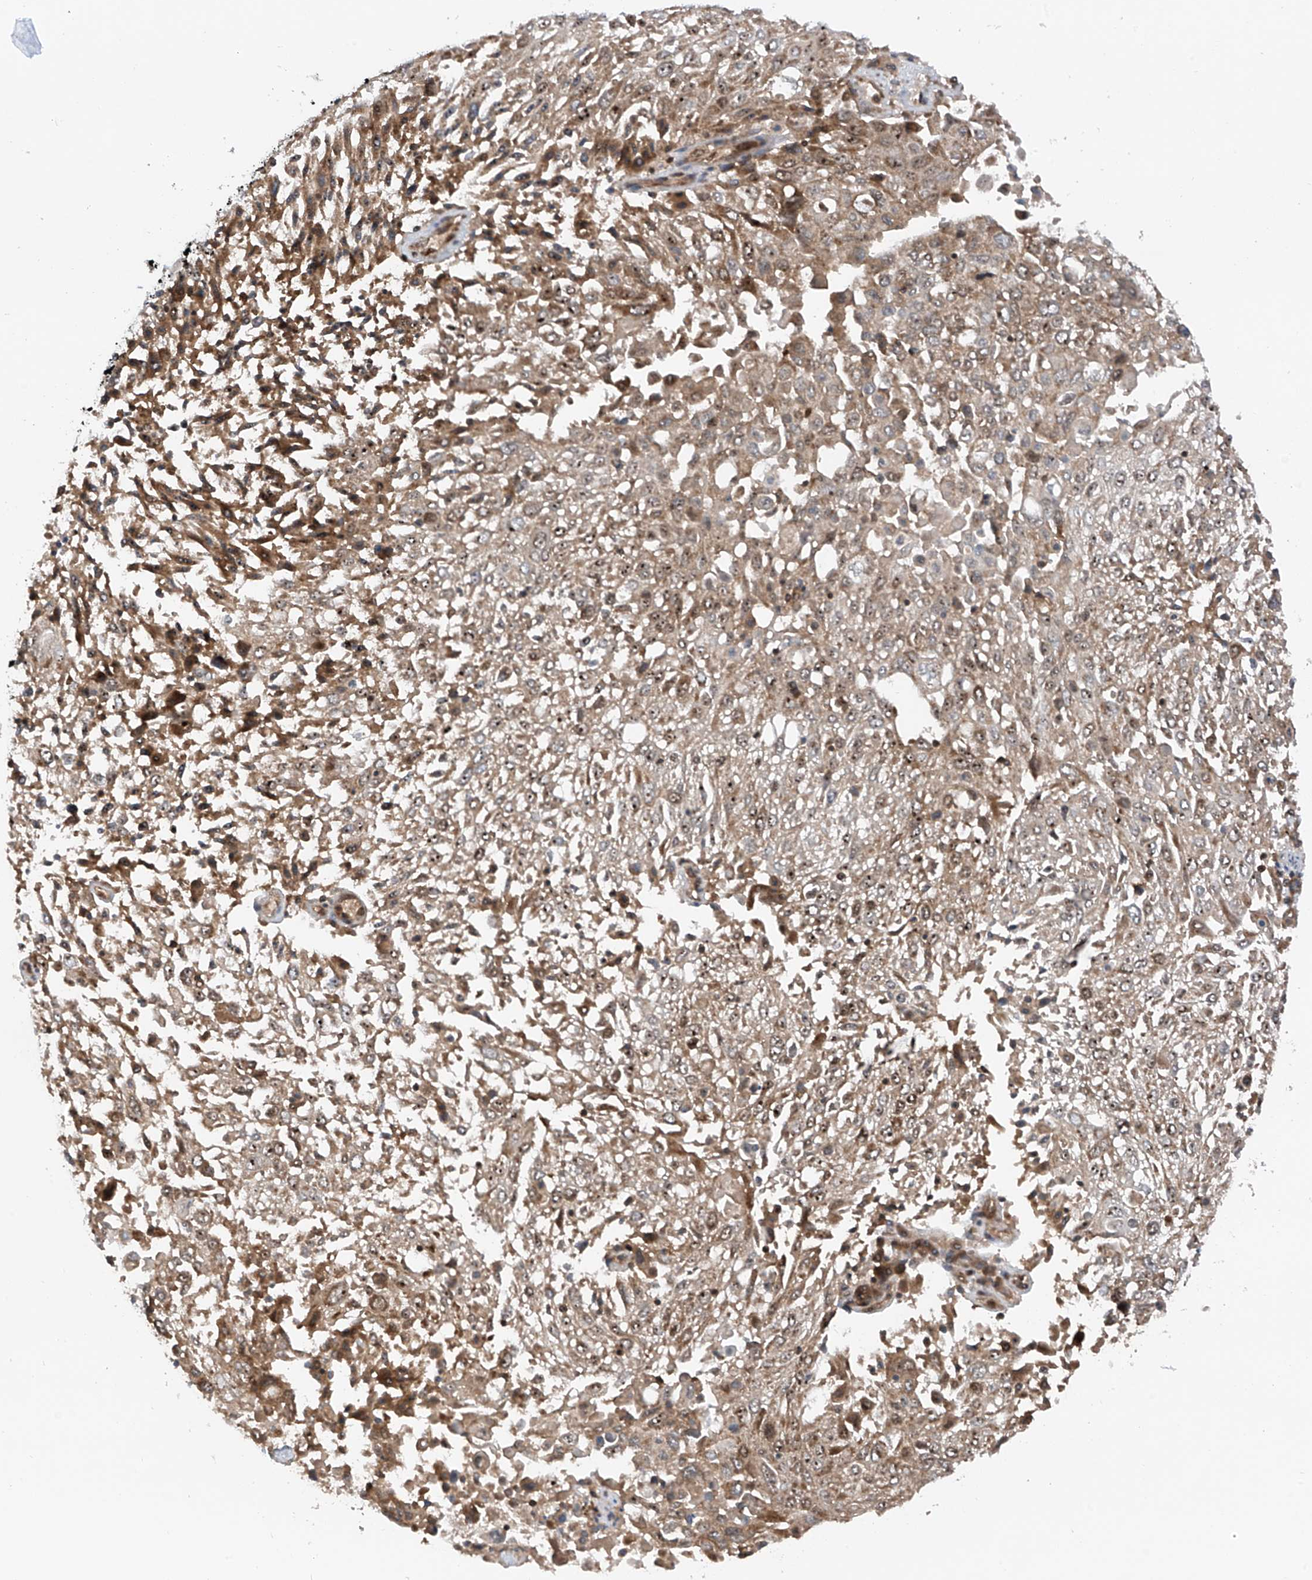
{"staining": {"intensity": "moderate", "quantity": ">75%", "location": "cytoplasmic/membranous,nuclear"}, "tissue": "lung cancer", "cell_type": "Tumor cells", "image_type": "cancer", "snomed": [{"axis": "morphology", "description": "Squamous cell carcinoma, NOS"}, {"axis": "topography", "description": "Lung"}], "caption": "This micrograph reveals IHC staining of lung cancer, with medium moderate cytoplasmic/membranous and nuclear positivity in about >75% of tumor cells.", "gene": "C1orf131", "patient": {"sex": "male", "age": 65}}